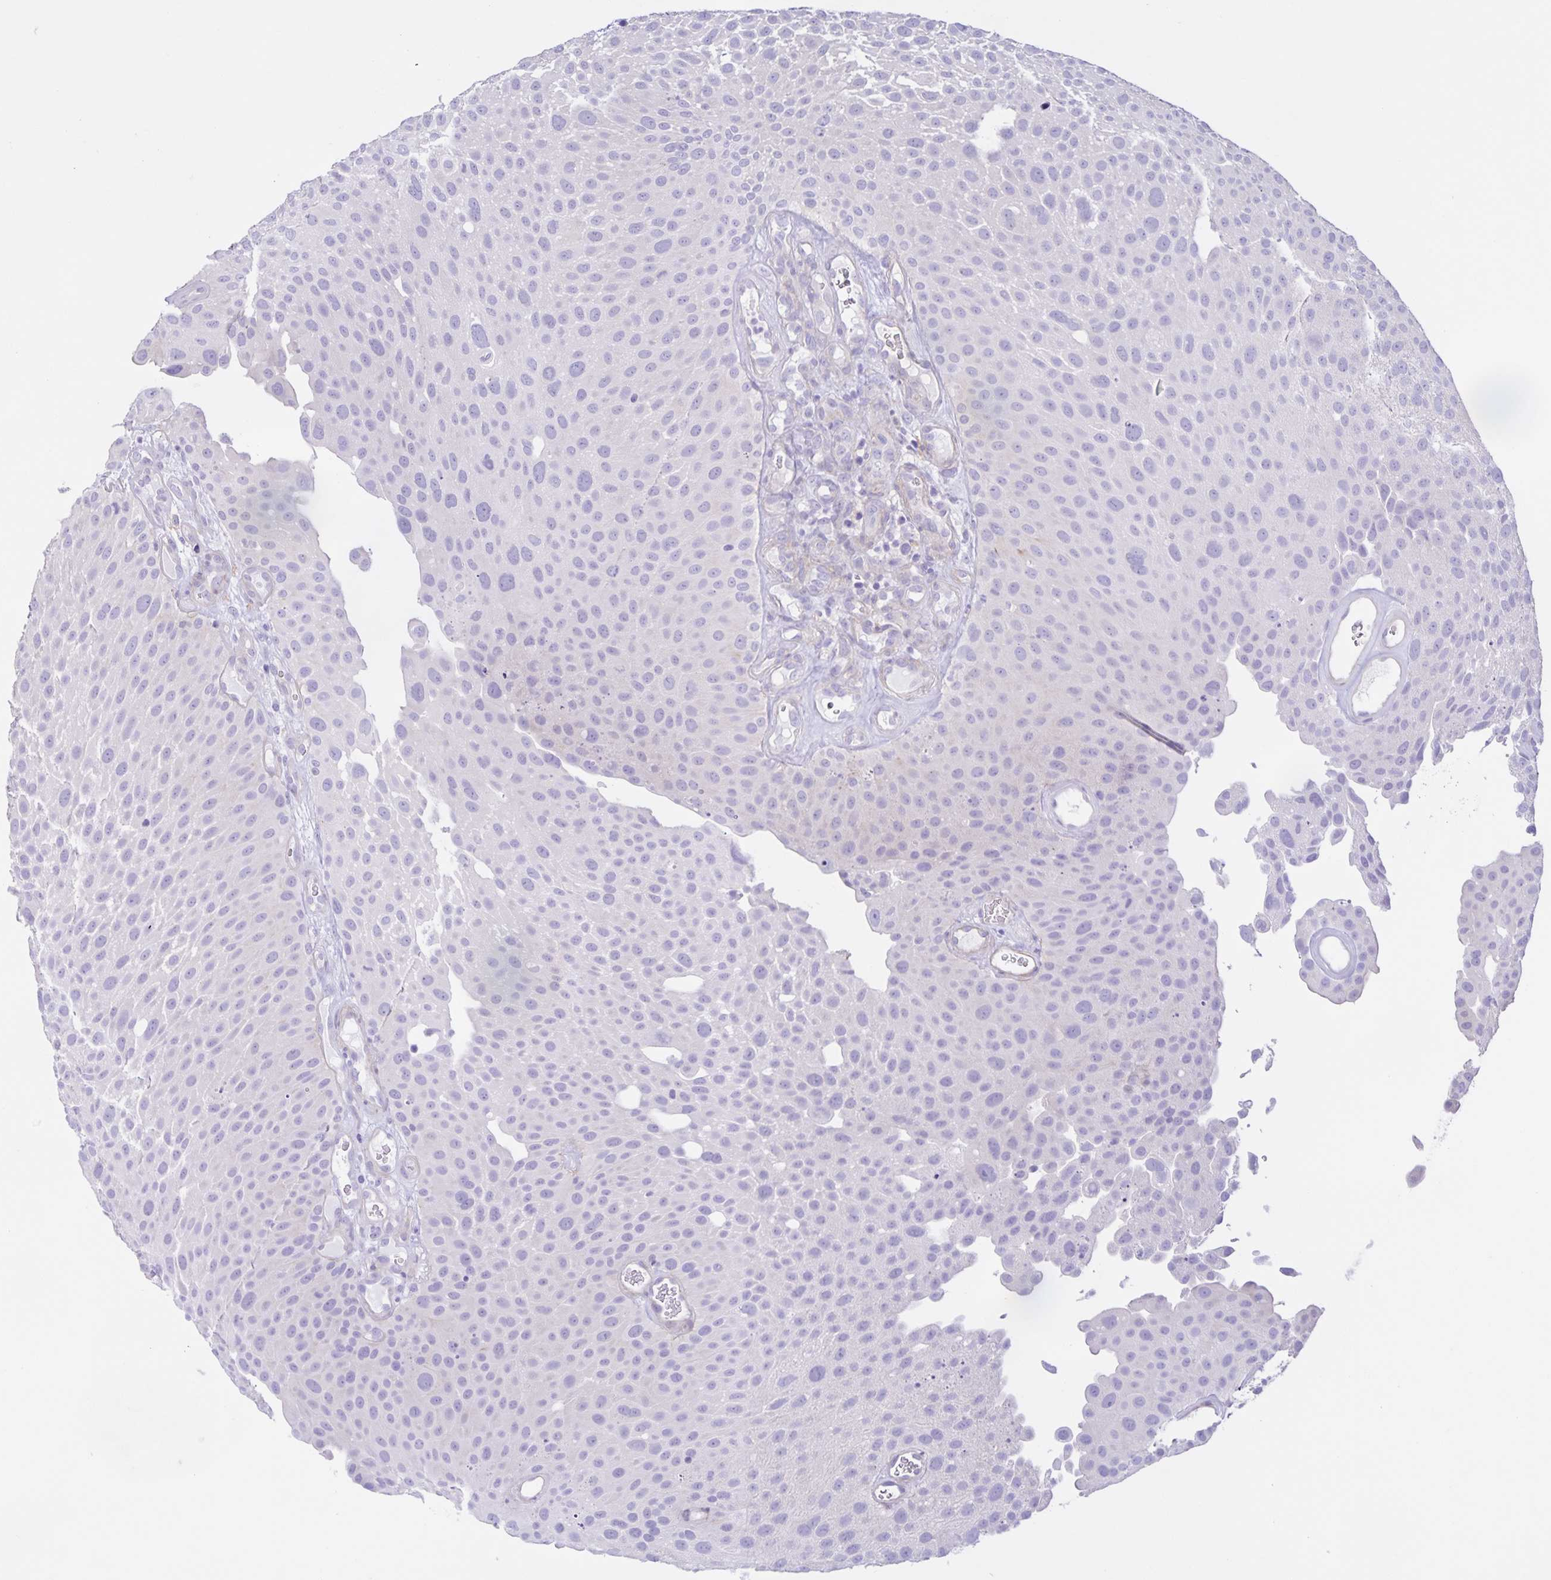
{"staining": {"intensity": "negative", "quantity": "none", "location": "none"}, "tissue": "urothelial cancer", "cell_type": "Tumor cells", "image_type": "cancer", "snomed": [{"axis": "morphology", "description": "Urothelial carcinoma, Low grade"}, {"axis": "topography", "description": "Urinary bladder"}], "caption": "This is a micrograph of immunohistochemistry (IHC) staining of urothelial cancer, which shows no staining in tumor cells.", "gene": "BOLL", "patient": {"sex": "male", "age": 72}}